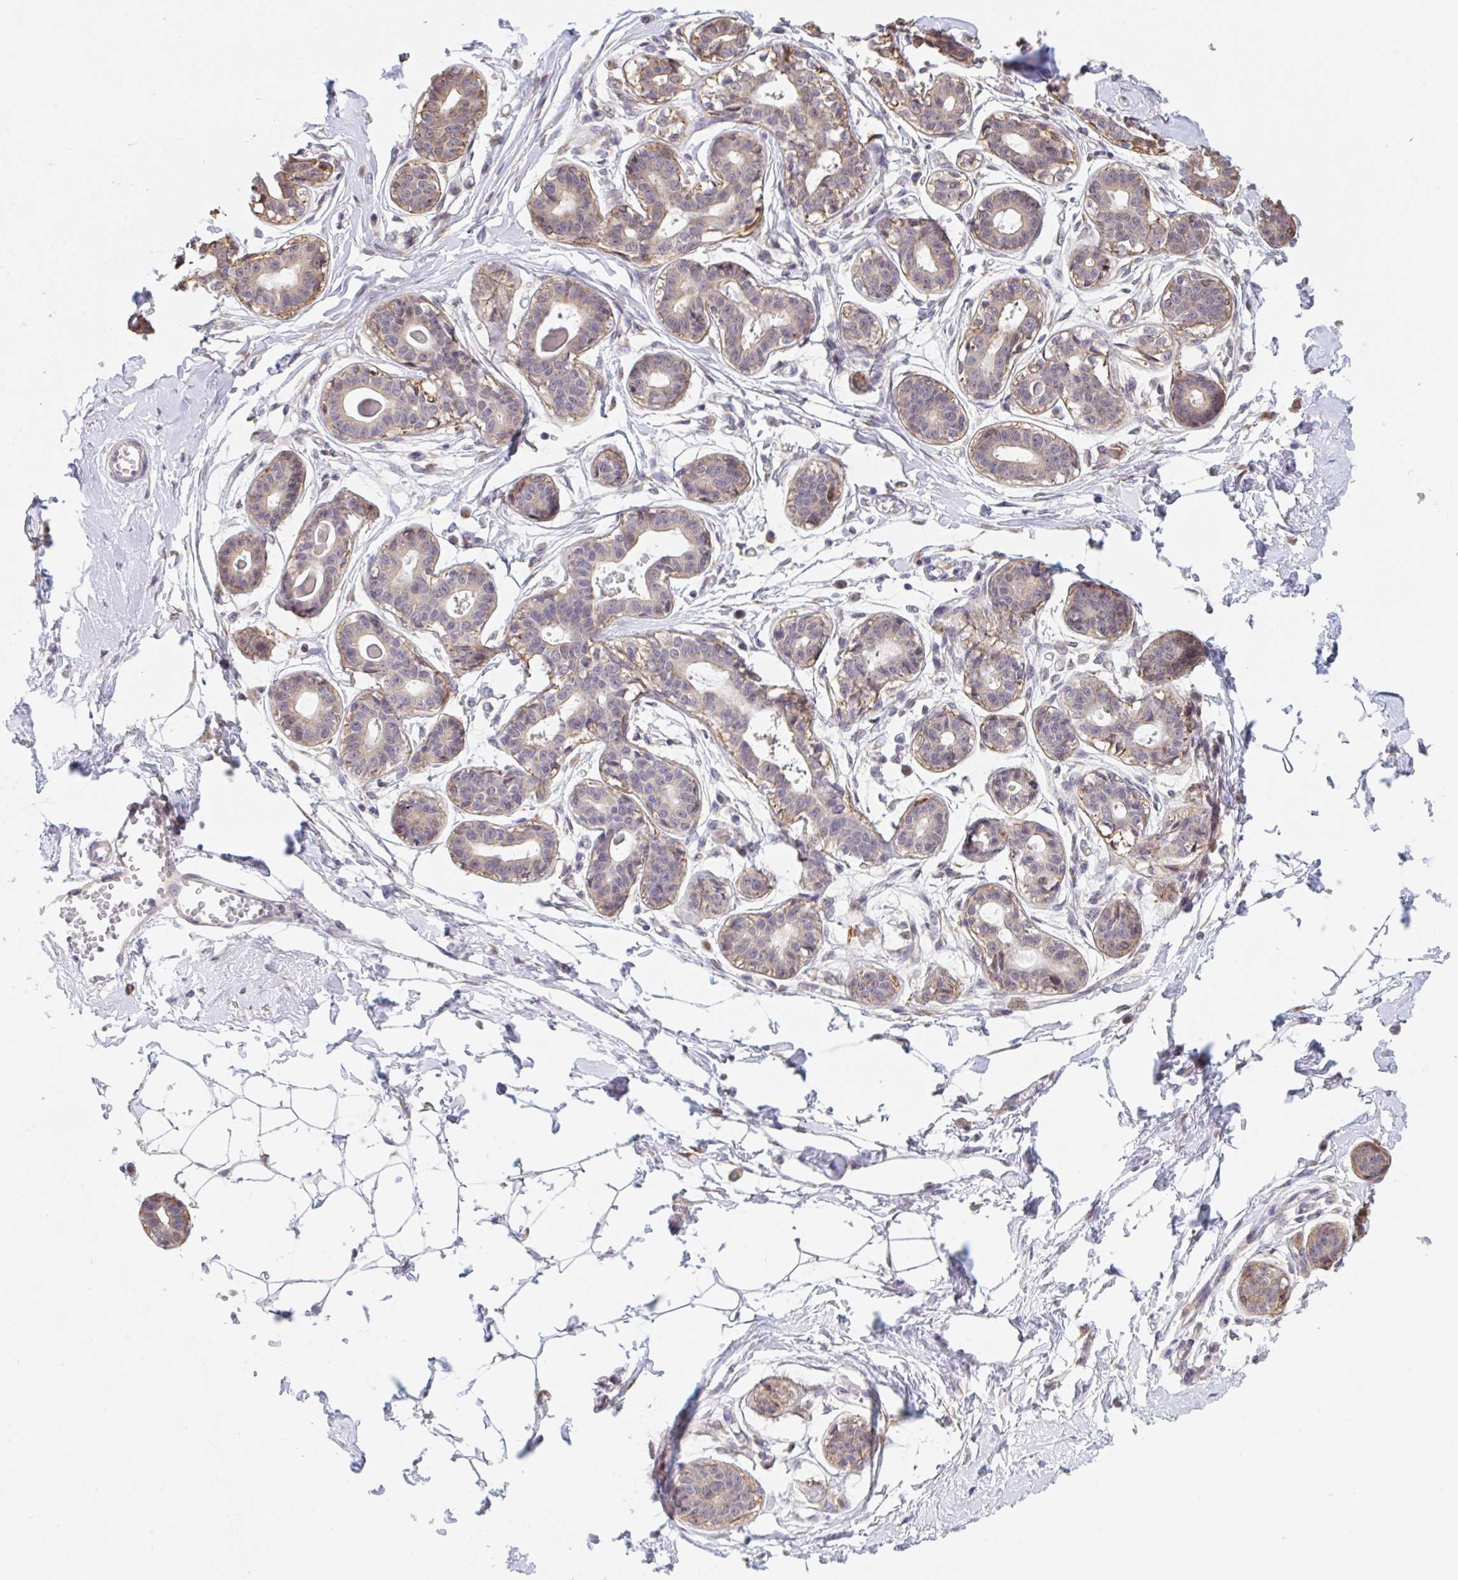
{"staining": {"intensity": "negative", "quantity": "none", "location": "none"}, "tissue": "breast", "cell_type": "Adipocytes", "image_type": "normal", "snomed": [{"axis": "morphology", "description": "Normal tissue, NOS"}, {"axis": "topography", "description": "Breast"}], "caption": "An immunohistochemistry histopathology image of unremarkable breast is shown. There is no staining in adipocytes of breast. Nuclei are stained in blue.", "gene": "TBPL2", "patient": {"sex": "female", "age": 45}}